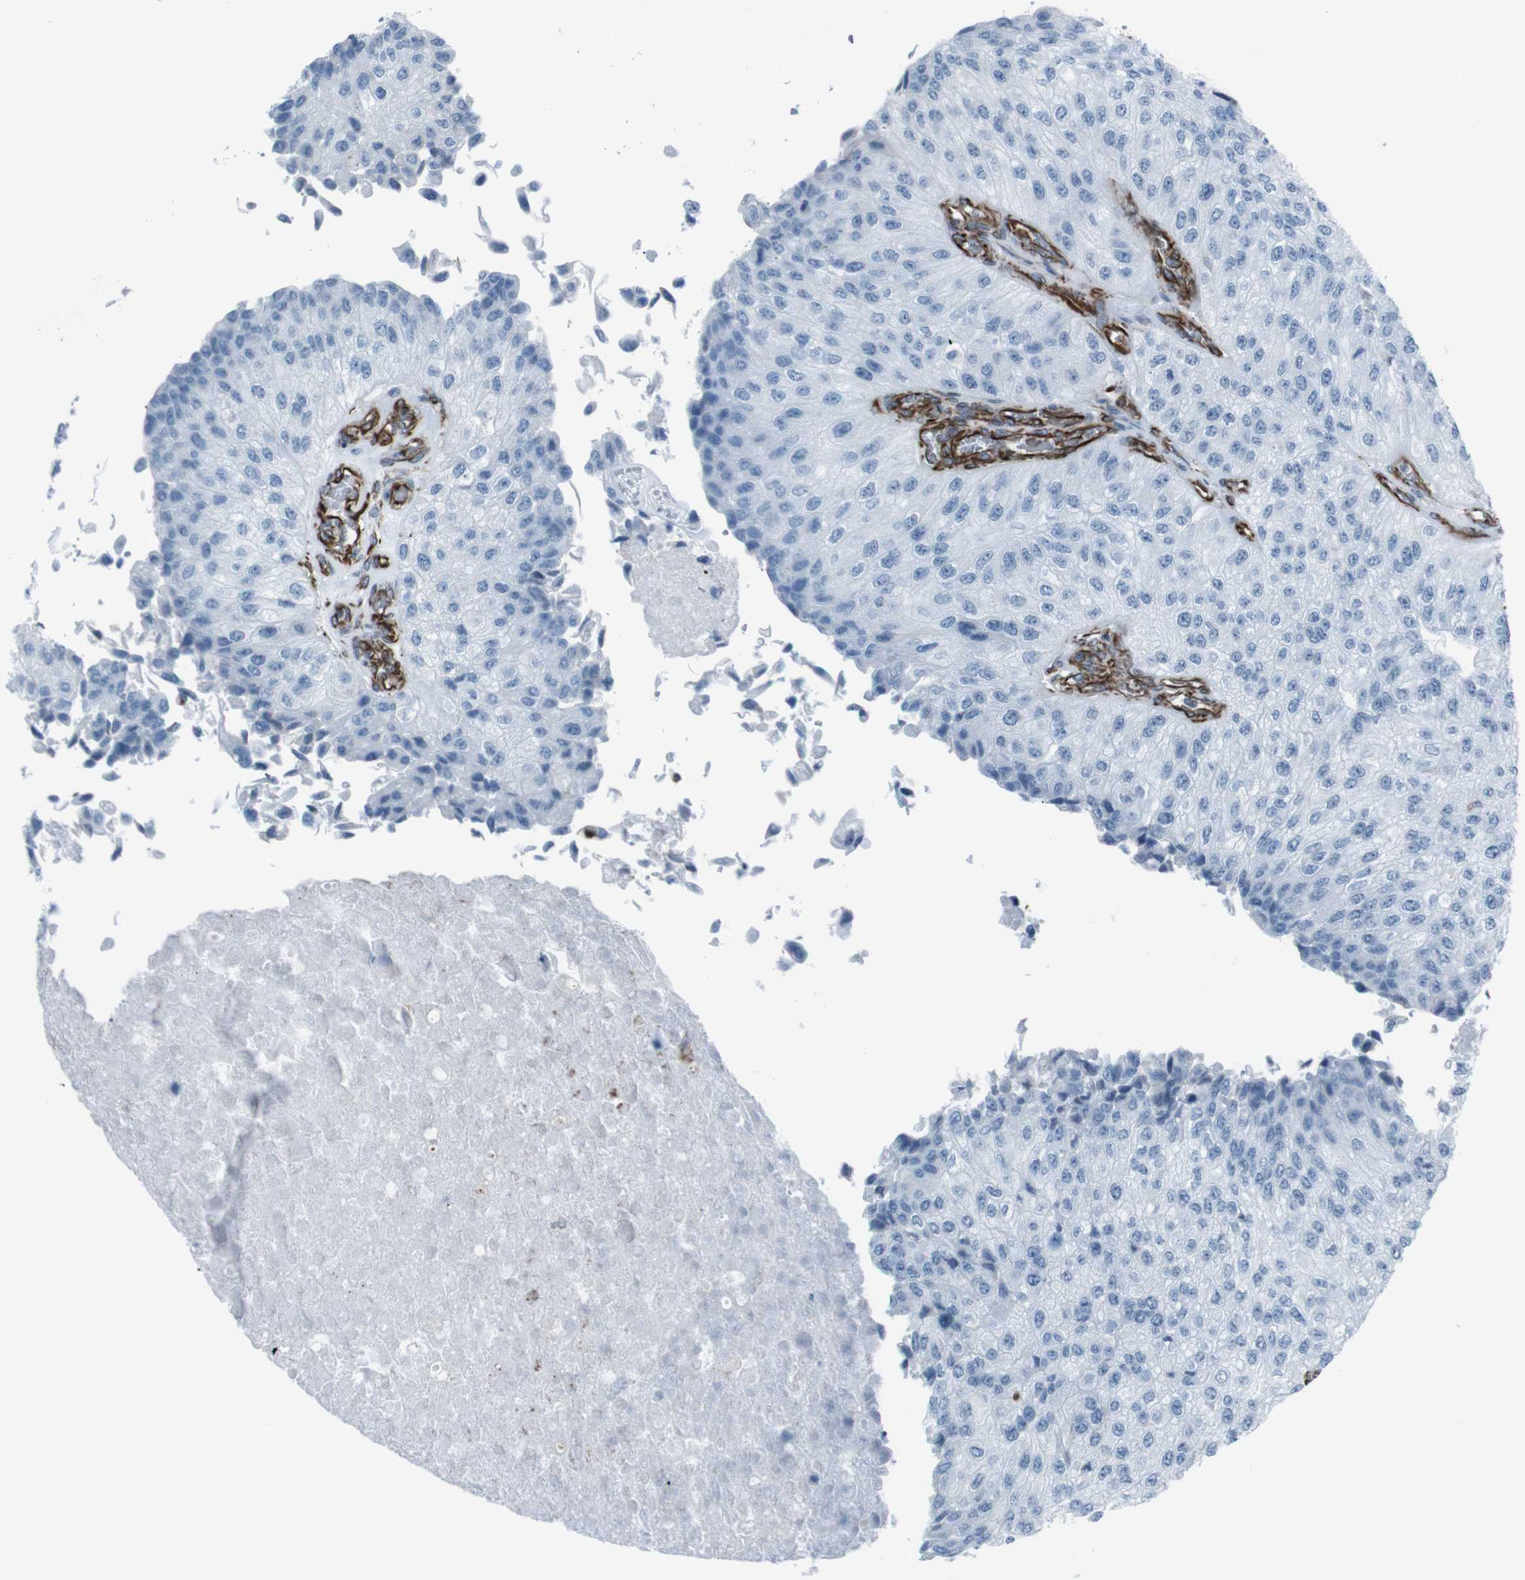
{"staining": {"intensity": "negative", "quantity": "none", "location": "none"}, "tissue": "urothelial cancer", "cell_type": "Tumor cells", "image_type": "cancer", "snomed": [{"axis": "morphology", "description": "Urothelial carcinoma, High grade"}, {"axis": "topography", "description": "Kidney"}, {"axis": "topography", "description": "Urinary bladder"}], "caption": "A micrograph of urothelial cancer stained for a protein demonstrates no brown staining in tumor cells.", "gene": "ZDHHC6", "patient": {"sex": "male", "age": 77}}